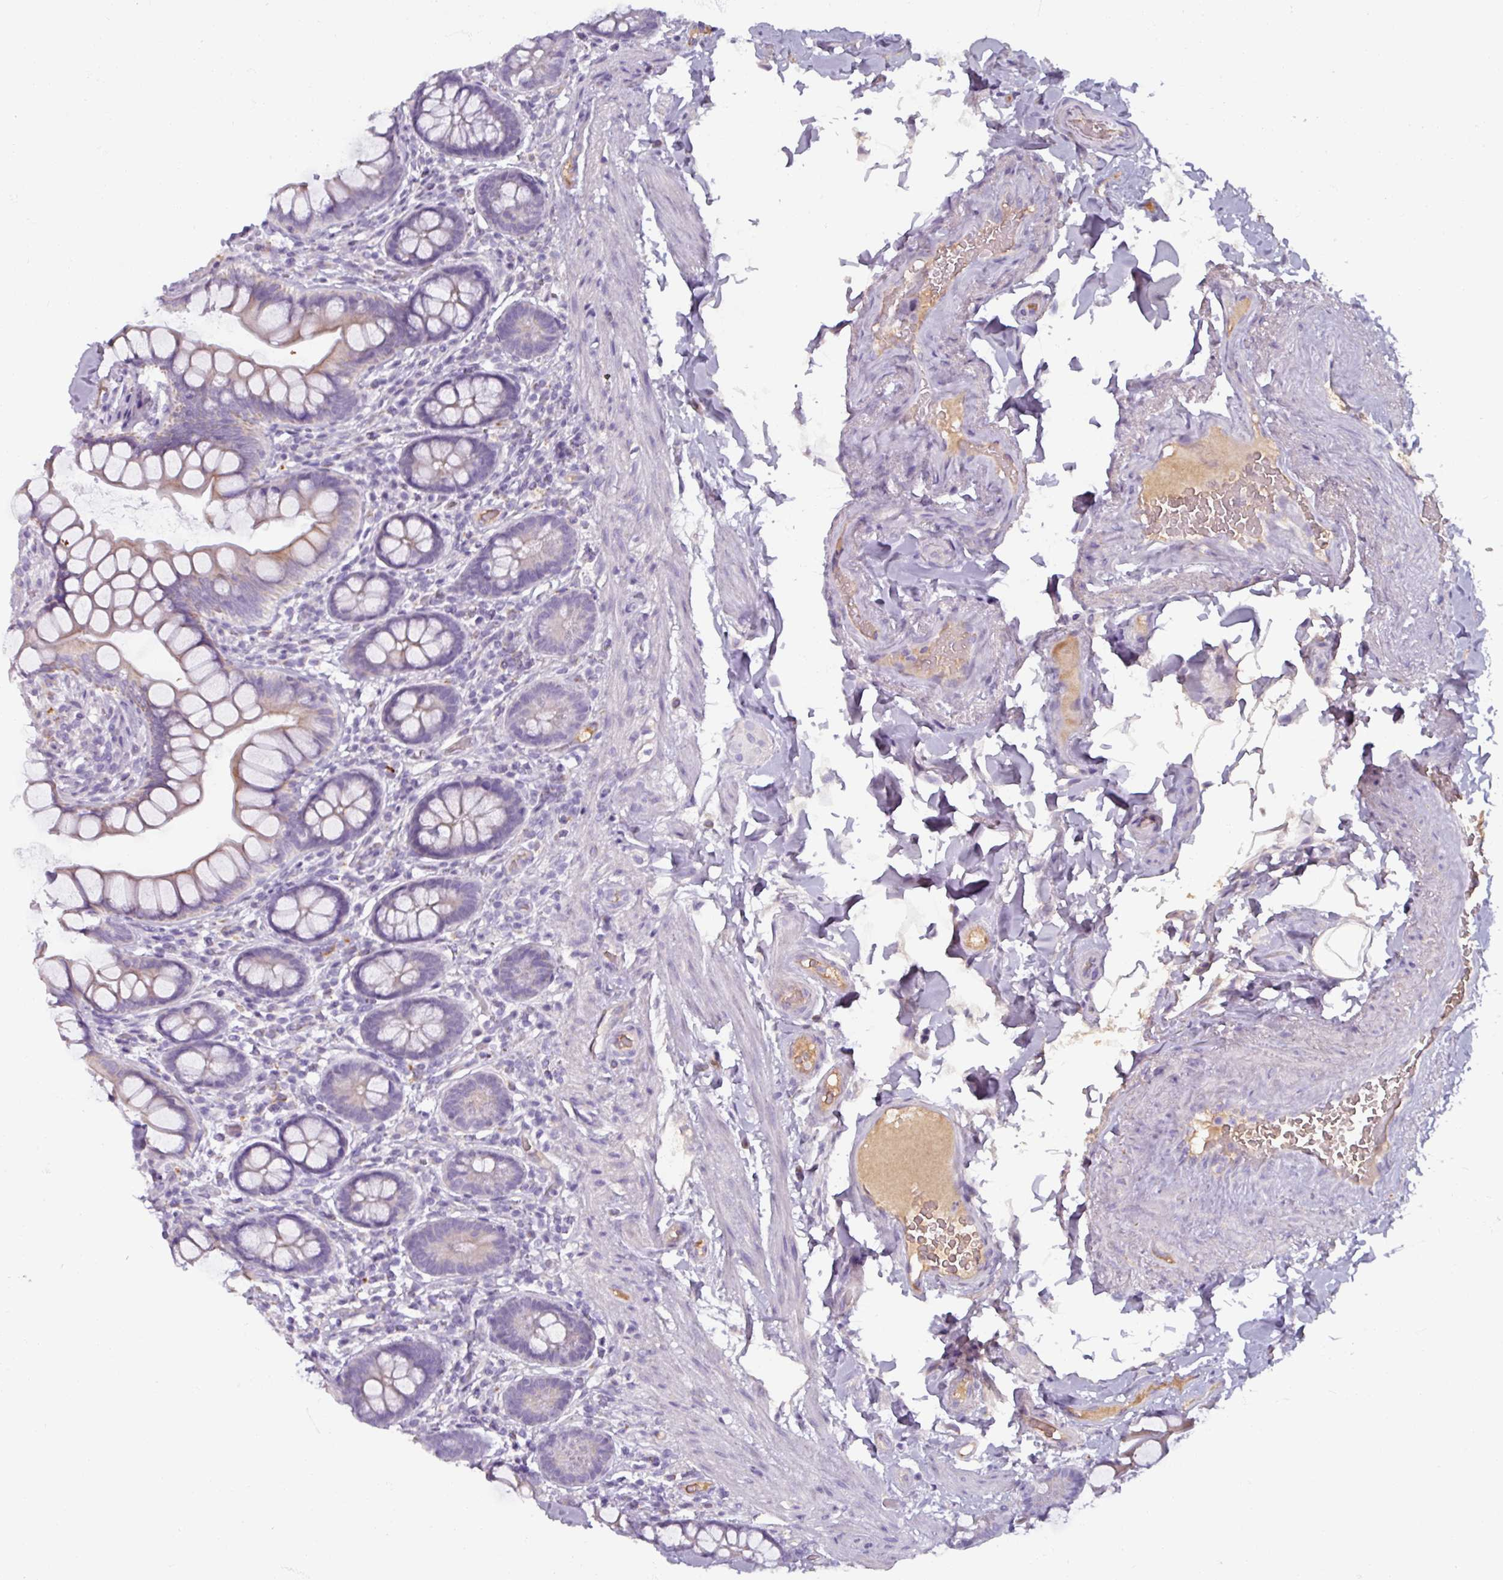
{"staining": {"intensity": "moderate", "quantity": "<25%", "location": "cytoplasmic/membranous"}, "tissue": "small intestine", "cell_type": "Glandular cells", "image_type": "normal", "snomed": [{"axis": "morphology", "description": "Normal tissue, NOS"}, {"axis": "topography", "description": "Small intestine"}], "caption": "Small intestine stained for a protein displays moderate cytoplasmic/membranous positivity in glandular cells. (IHC, brightfield microscopy, high magnification).", "gene": "SPESP1", "patient": {"sex": "male", "age": 70}}